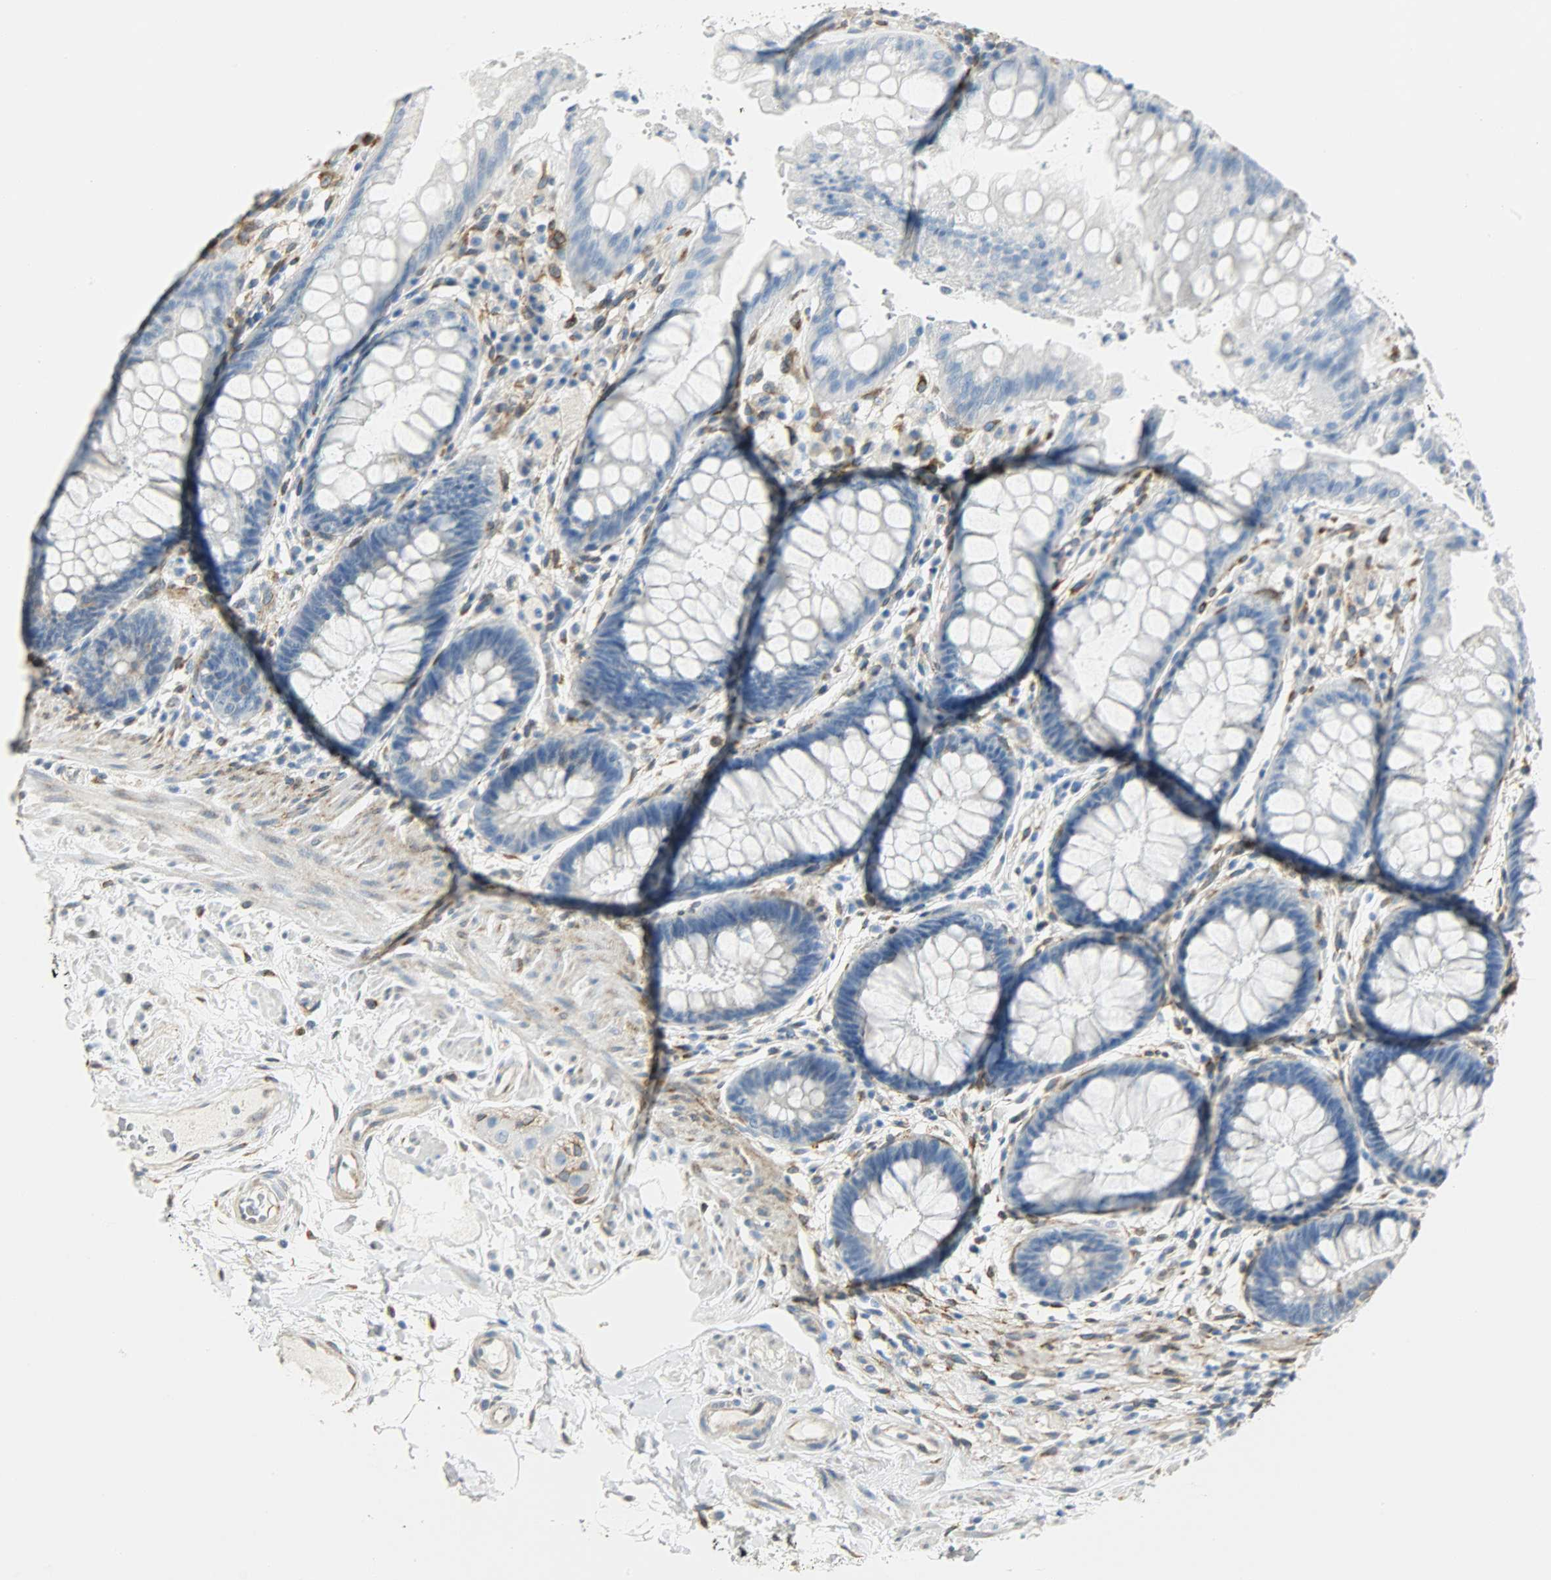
{"staining": {"intensity": "negative", "quantity": "none", "location": "none"}, "tissue": "rectum", "cell_type": "Glandular cells", "image_type": "normal", "snomed": [{"axis": "morphology", "description": "Normal tissue, NOS"}, {"axis": "topography", "description": "Rectum"}], "caption": "This is an immunohistochemistry (IHC) micrograph of unremarkable rectum. There is no expression in glandular cells.", "gene": "PKD2", "patient": {"sex": "female", "age": 46}}